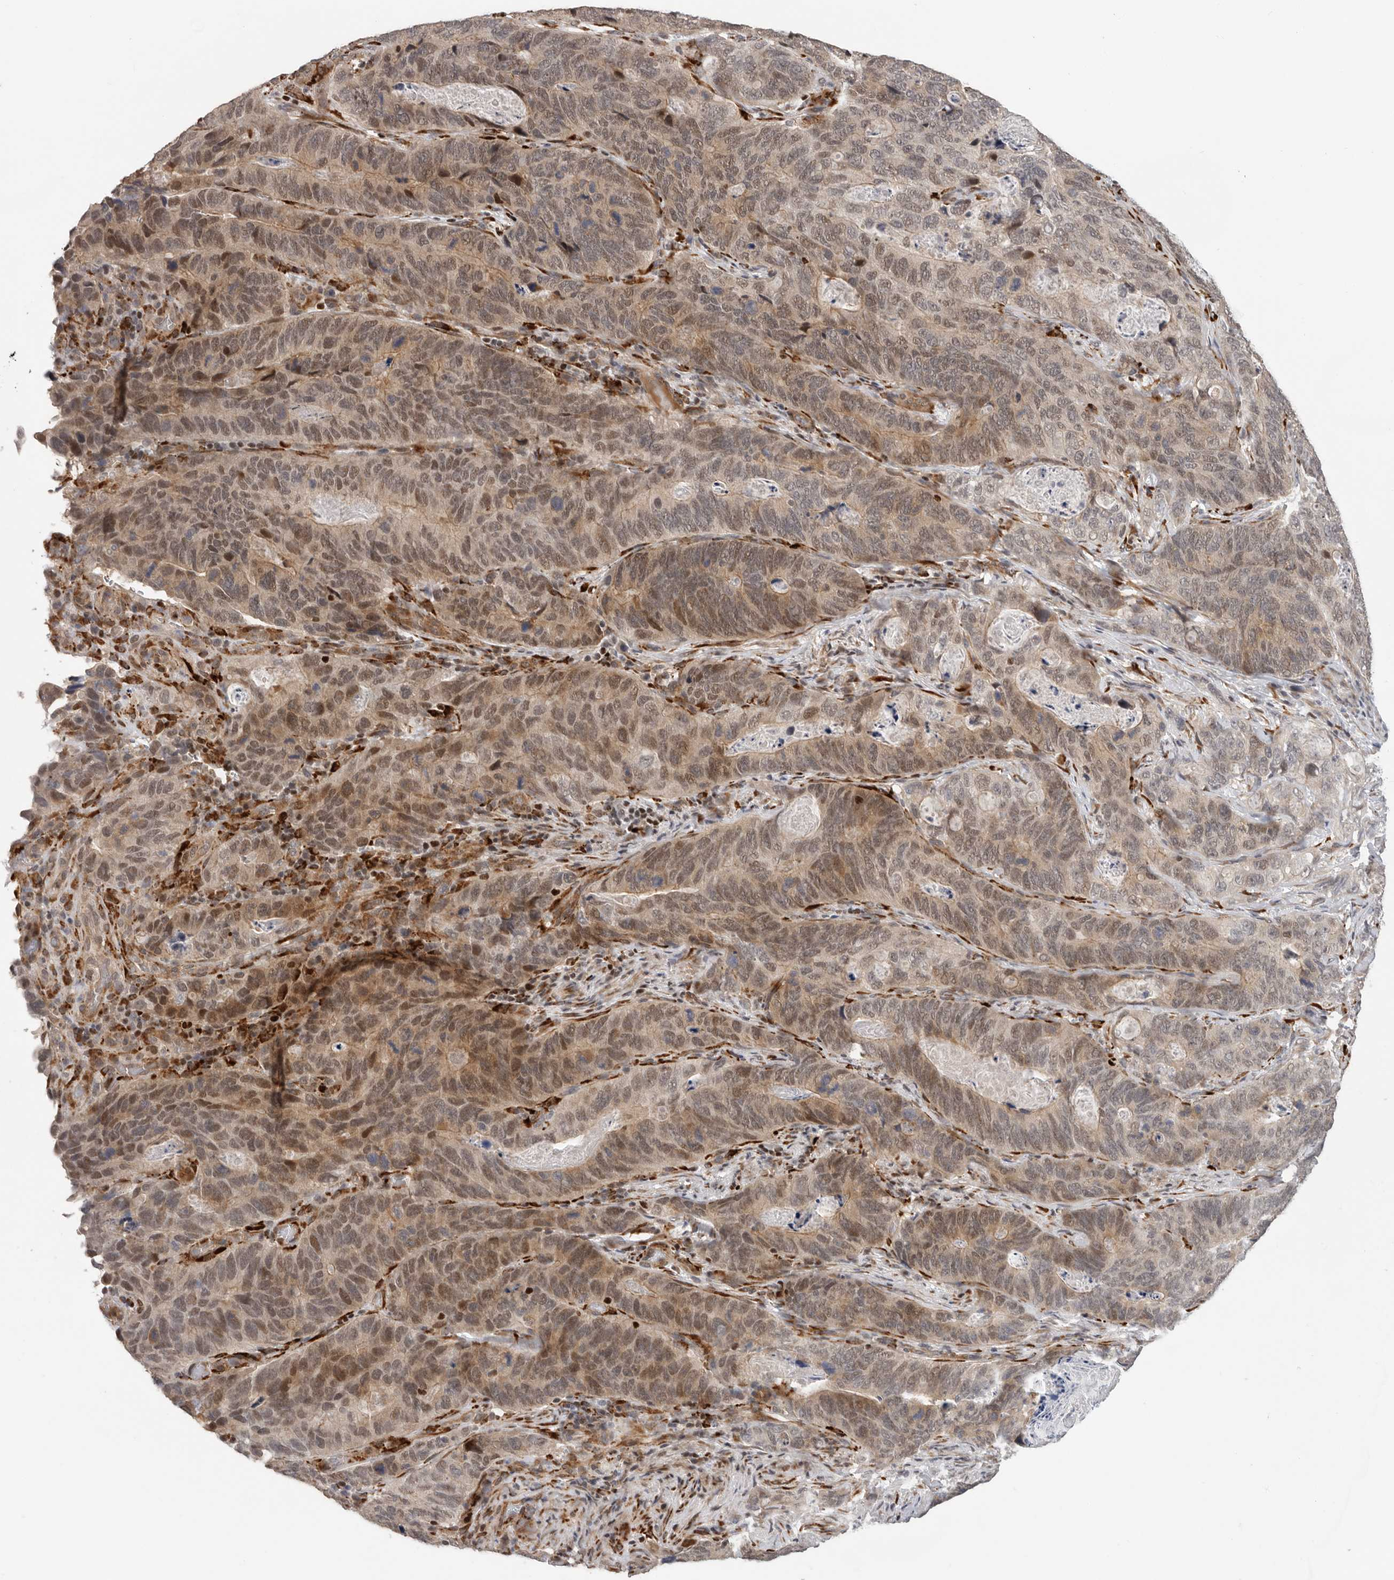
{"staining": {"intensity": "moderate", "quantity": ">75%", "location": "cytoplasmic/membranous,nuclear"}, "tissue": "stomach cancer", "cell_type": "Tumor cells", "image_type": "cancer", "snomed": [{"axis": "morphology", "description": "Normal tissue, NOS"}, {"axis": "morphology", "description": "Adenocarcinoma, NOS"}, {"axis": "topography", "description": "Stomach"}], "caption": "The micrograph demonstrates staining of stomach cancer, revealing moderate cytoplasmic/membranous and nuclear protein positivity (brown color) within tumor cells.", "gene": "HENMT1", "patient": {"sex": "female", "age": 89}}